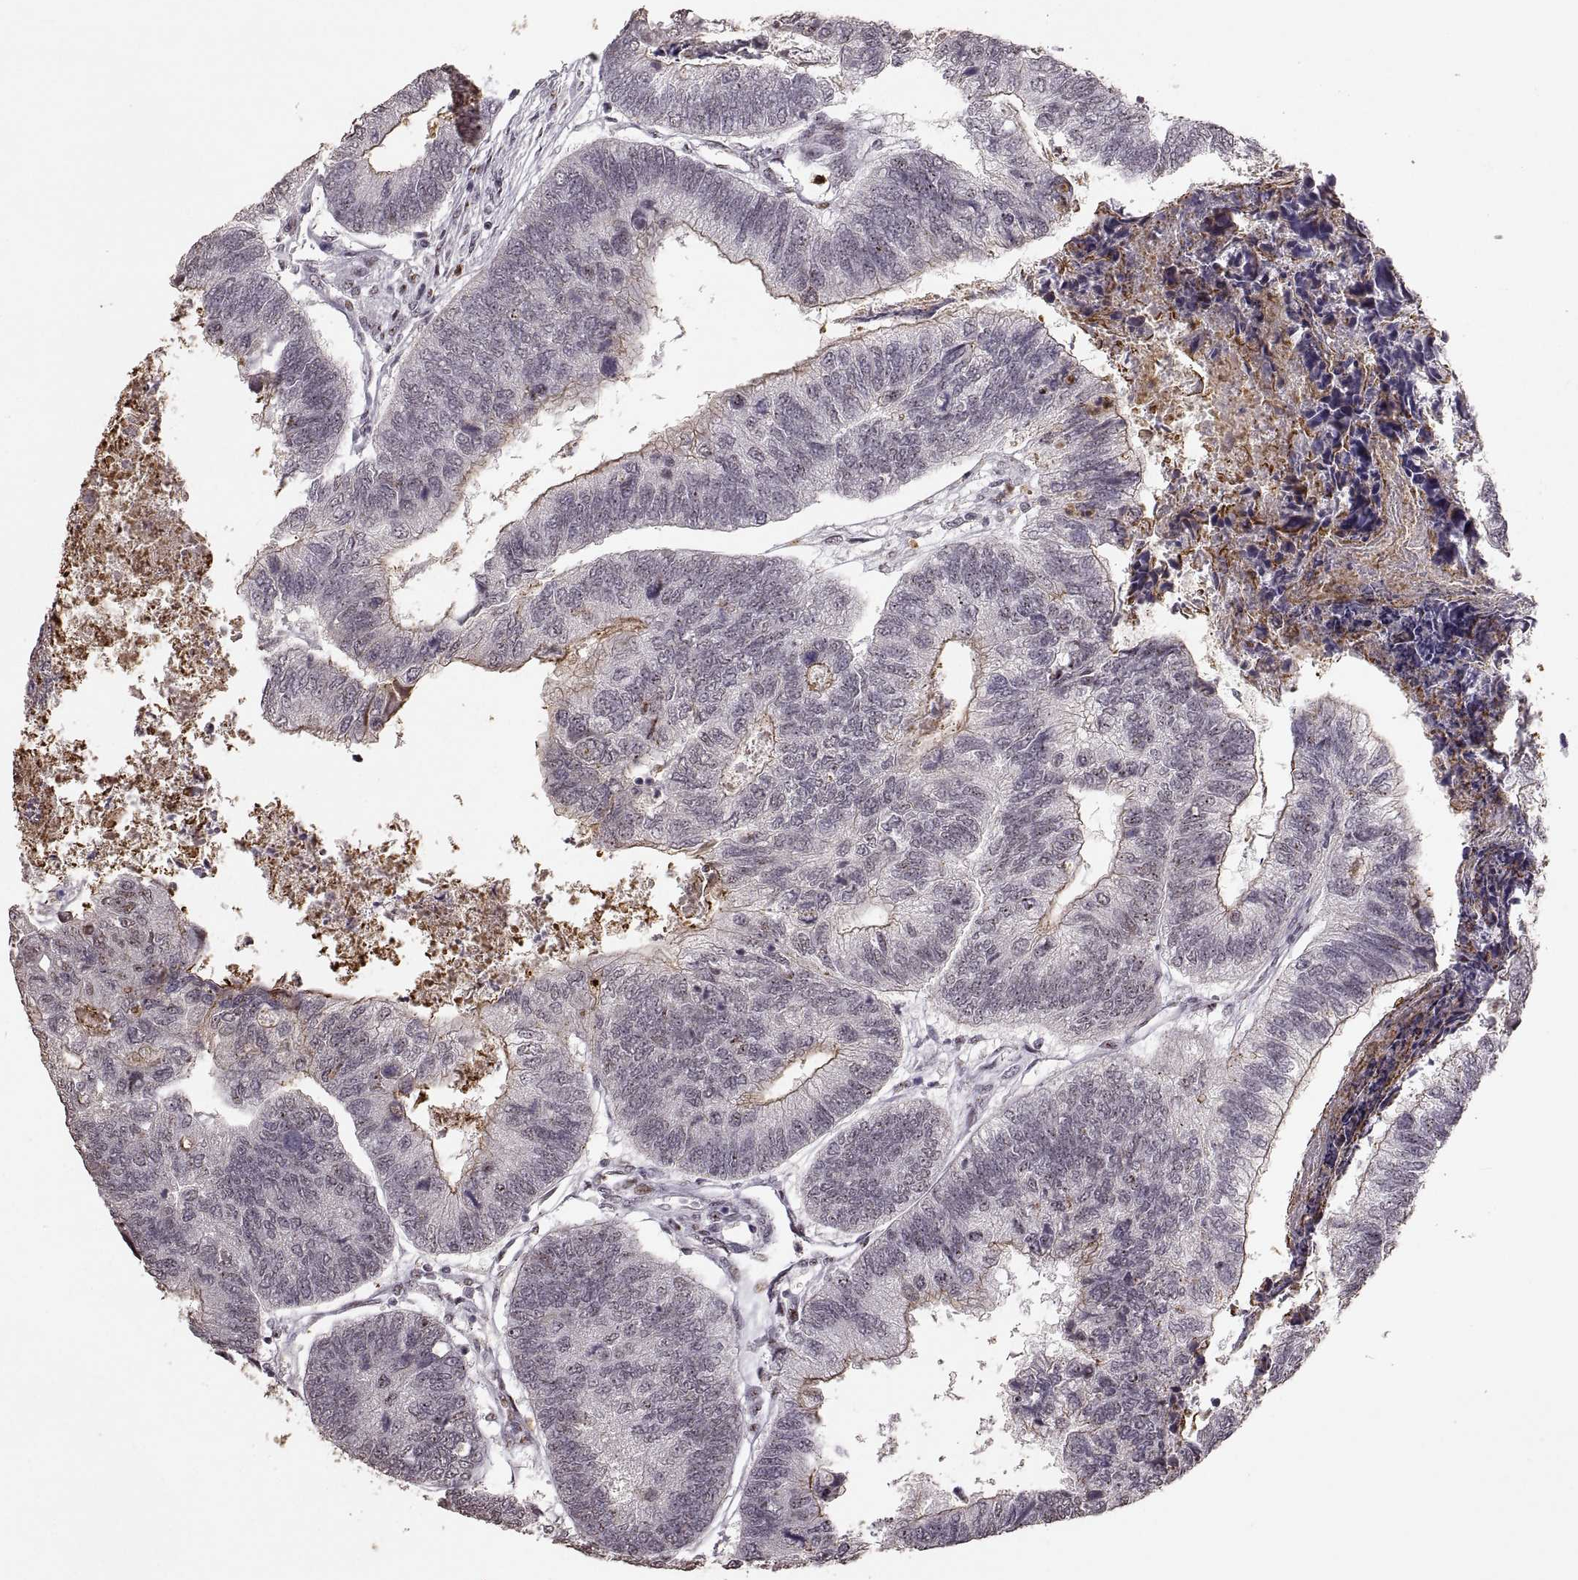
{"staining": {"intensity": "moderate", "quantity": "<25%", "location": "cytoplasmic/membranous"}, "tissue": "colorectal cancer", "cell_type": "Tumor cells", "image_type": "cancer", "snomed": [{"axis": "morphology", "description": "Adenocarcinoma, NOS"}, {"axis": "topography", "description": "Colon"}], "caption": "Brown immunohistochemical staining in human colorectal cancer reveals moderate cytoplasmic/membranous positivity in about <25% of tumor cells.", "gene": "PALS1", "patient": {"sex": "female", "age": 67}}